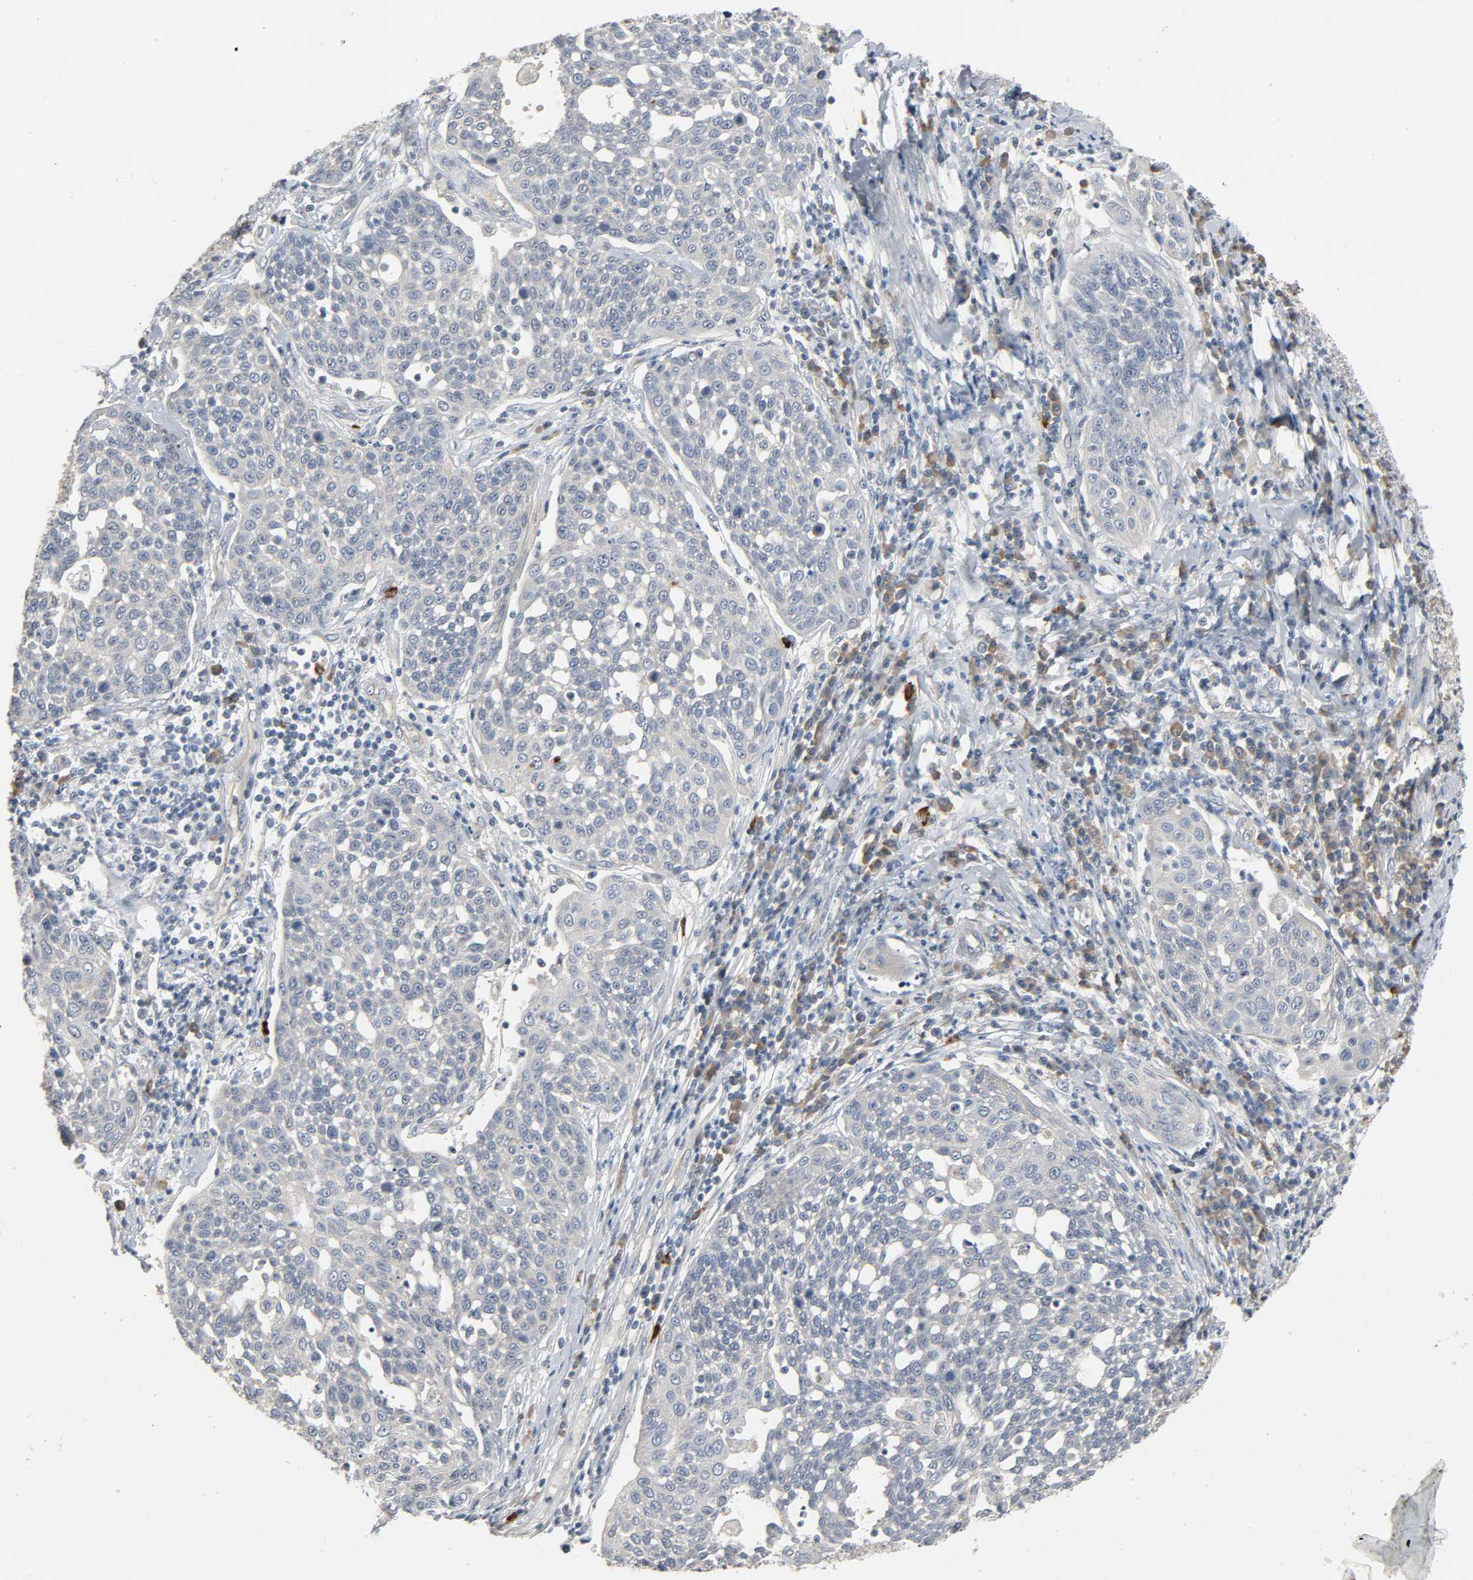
{"staining": {"intensity": "negative", "quantity": "none", "location": "none"}, "tissue": "cervical cancer", "cell_type": "Tumor cells", "image_type": "cancer", "snomed": [{"axis": "morphology", "description": "Squamous cell carcinoma, NOS"}, {"axis": "topography", "description": "Cervix"}], "caption": "This photomicrograph is of cervical cancer stained with immunohistochemistry to label a protein in brown with the nuclei are counter-stained blue. There is no positivity in tumor cells. (Brightfield microscopy of DAB IHC at high magnification).", "gene": "LIMCH1", "patient": {"sex": "female", "age": 34}}